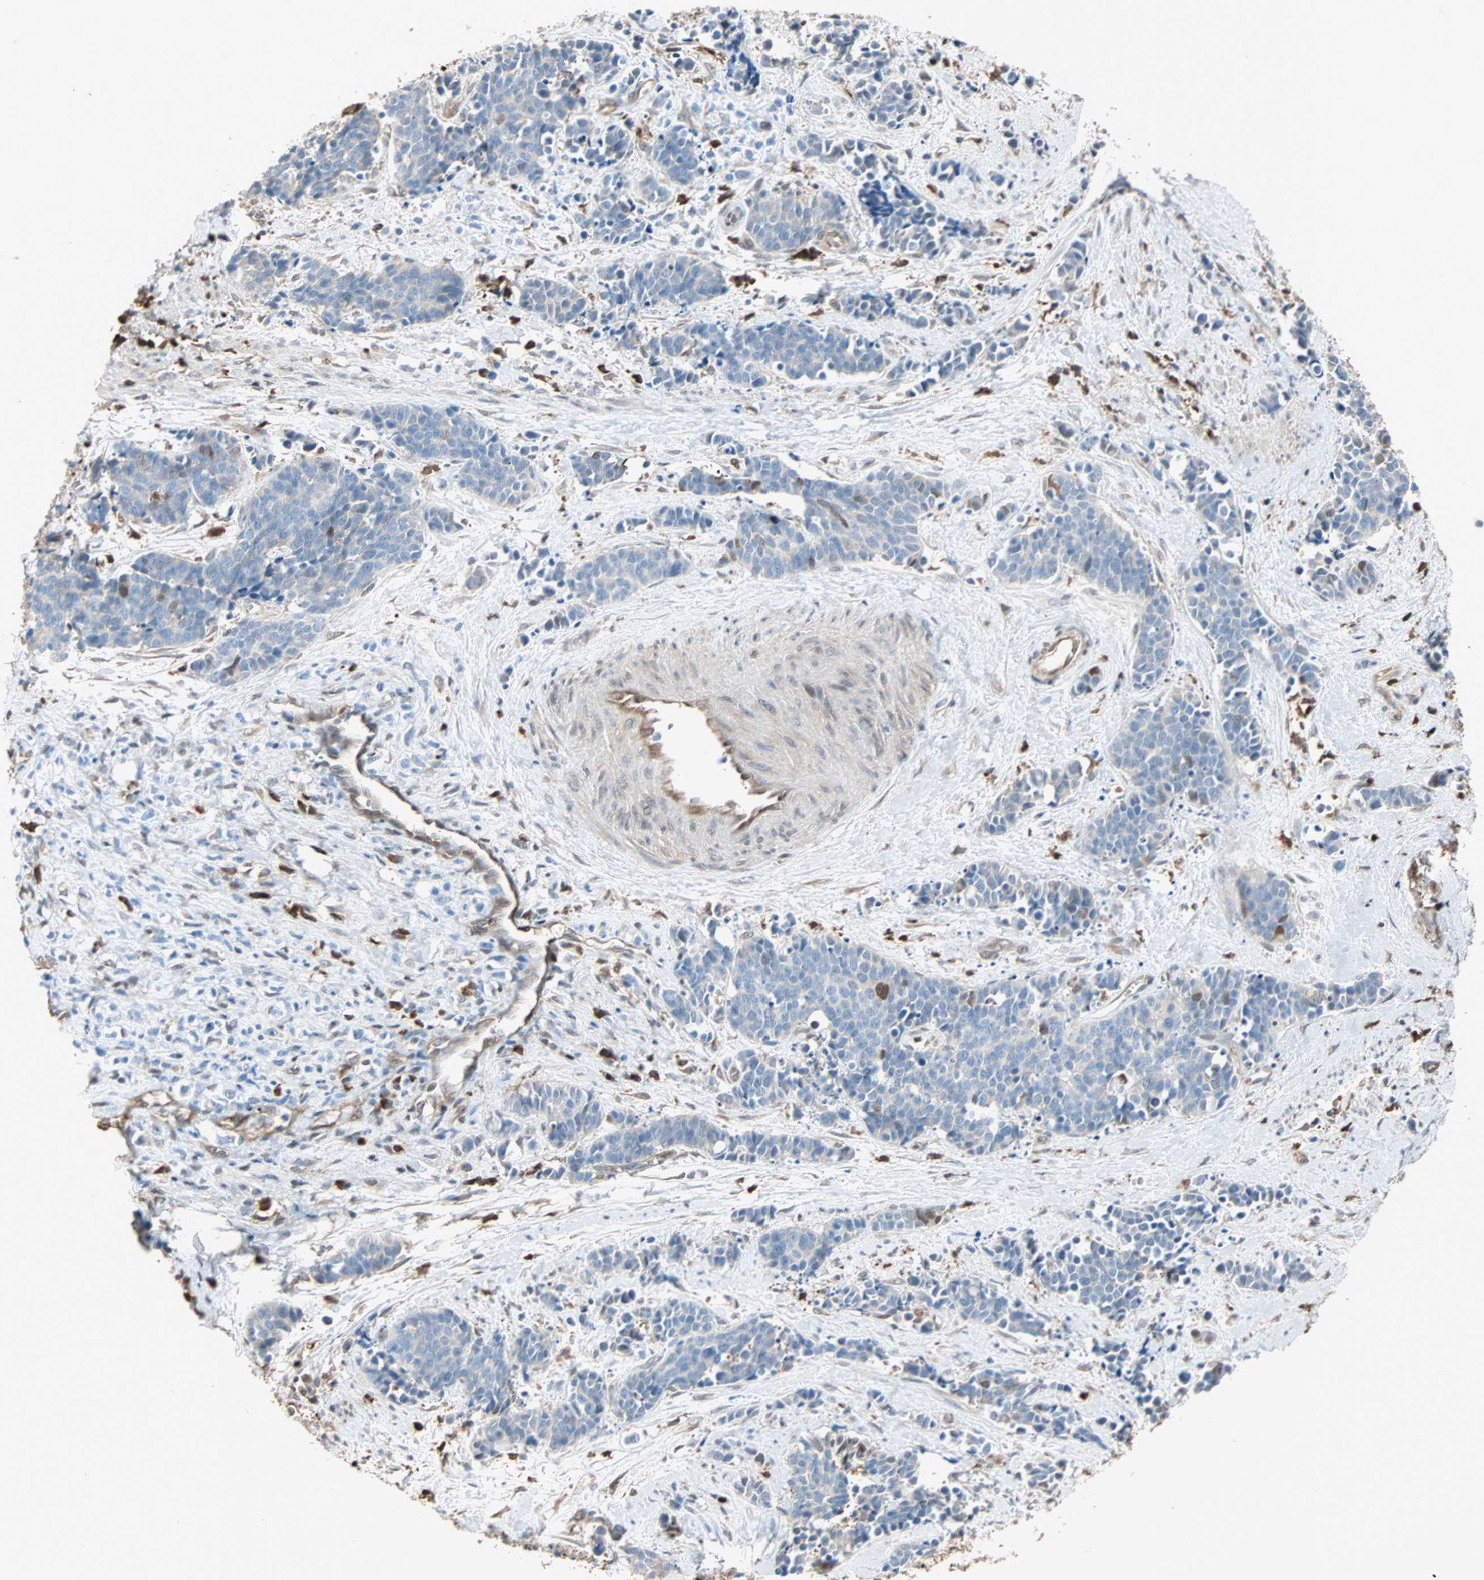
{"staining": {"intensity": "negative", "quantity": "none", "location": "none"}, "tissue": "cervical cancer", "cell_type": "Tumor cells", "image_type": "cancer", "snomed": [{"axis": "morphology", "description": "Squamous cell carcinoma, NOS"}, {"axis": "topography", "description": "Cervix"}], "caption": "Photomicrograph shows no significant protein staining in tumor cells of squamous cell carcinoma (cervical). (DAB immunohistochemistry with hematoxylin counter stain).", "gene": "PRDX1", "patient": {"sex": "female", "age": 35}}